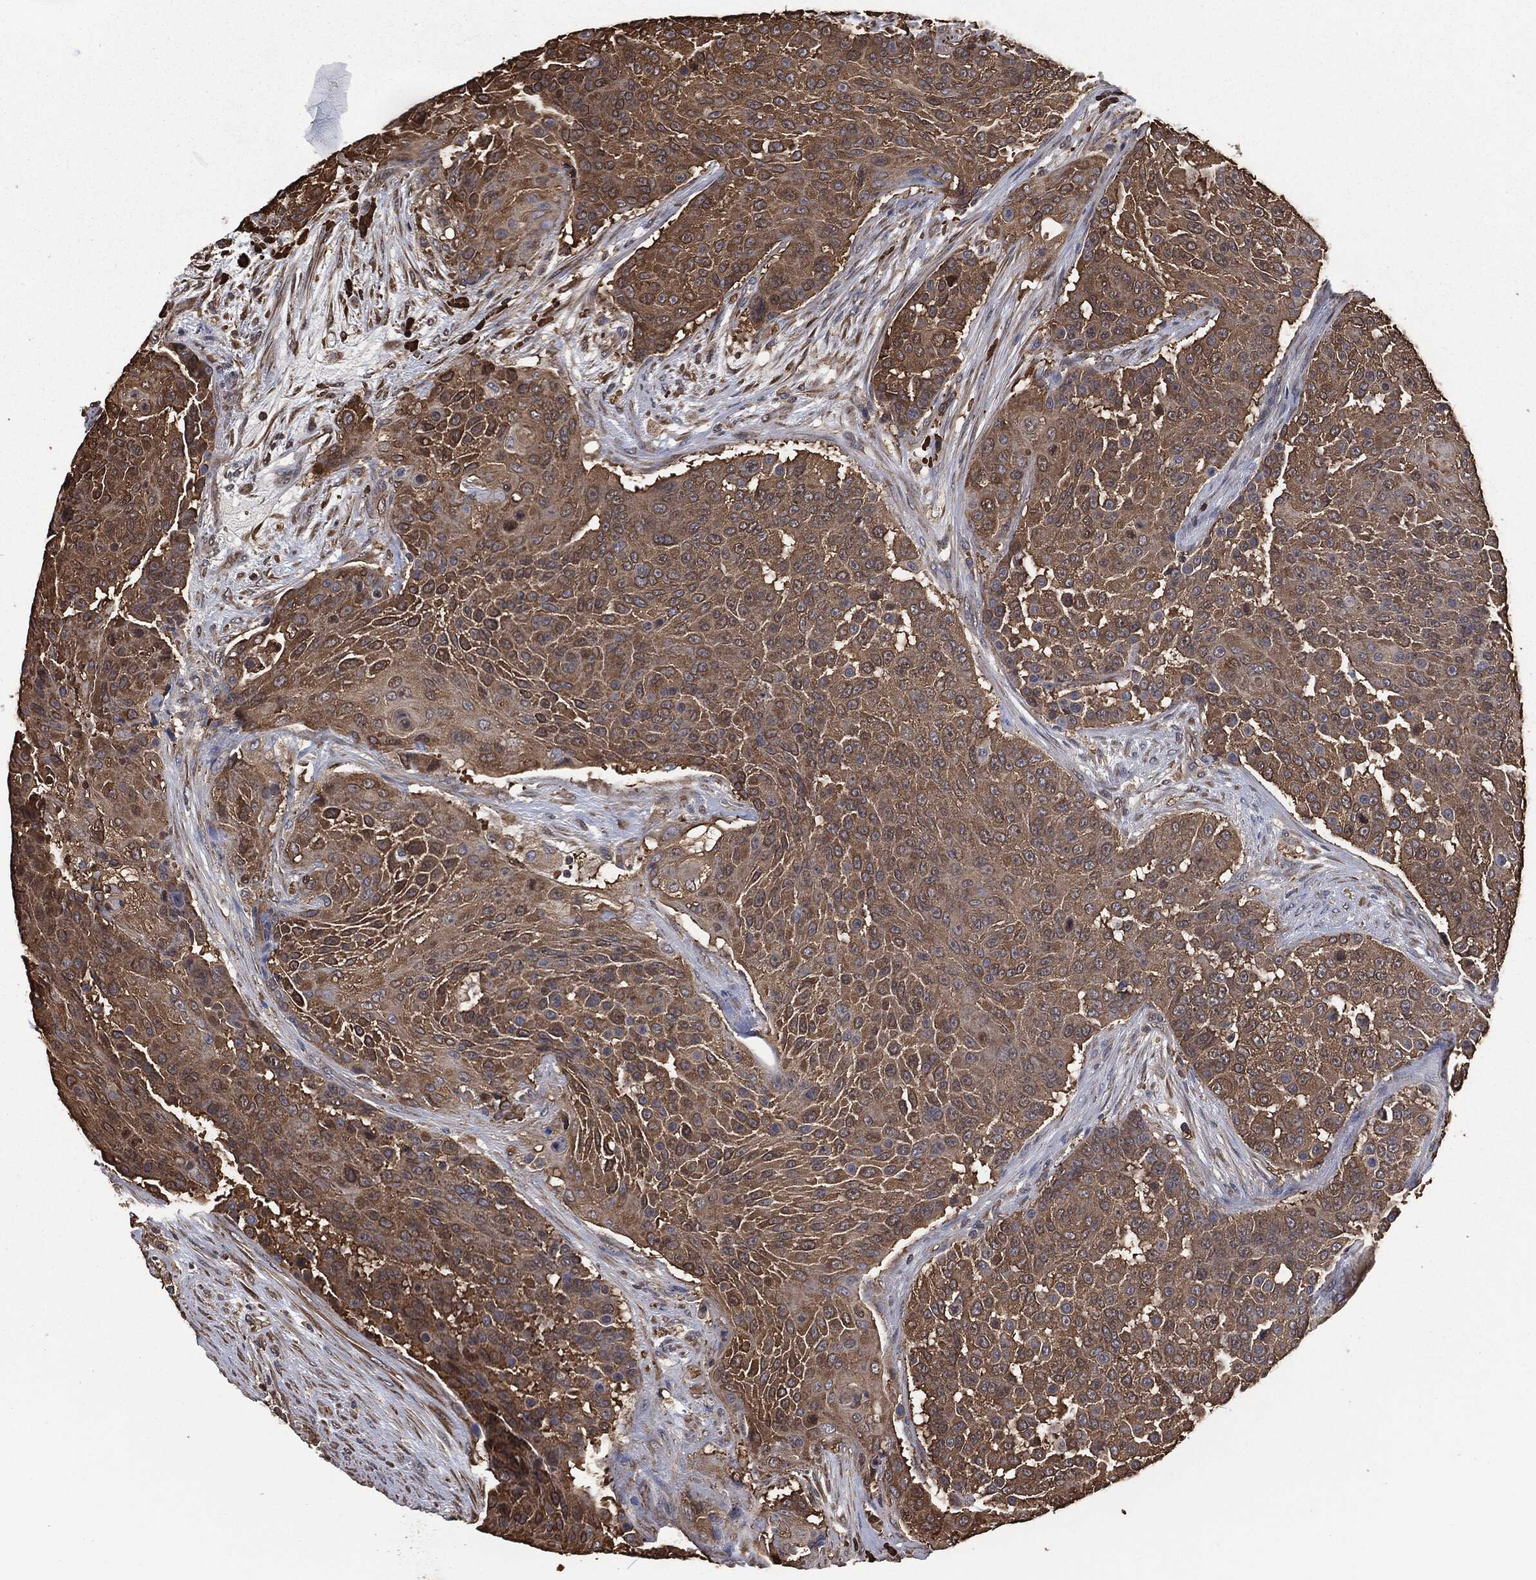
{"staining": {"intensity": "moderate", "quantity": ">75%", "location": "cytoplasmic/membranous"}, "tissue": "urothelial cancer", "cell_type": "Tumor cells", "image_type": "cancer", "snomed": [{"axis": "morphology", "description": "Urothelial carcinoma, High grade"}, {"axis": "topography", "description": "Urinary bladder"}], "caption": "Immunohistochemical staining of urothelial cancer demonstrates moderate cytoplasmic/membranous protein staining in approximately >75% of tumor cells. (IHC, brightfield microscopy, high magnification).", "gene": "PRDX4", "patient": {"sex": "female", "age": 63}}